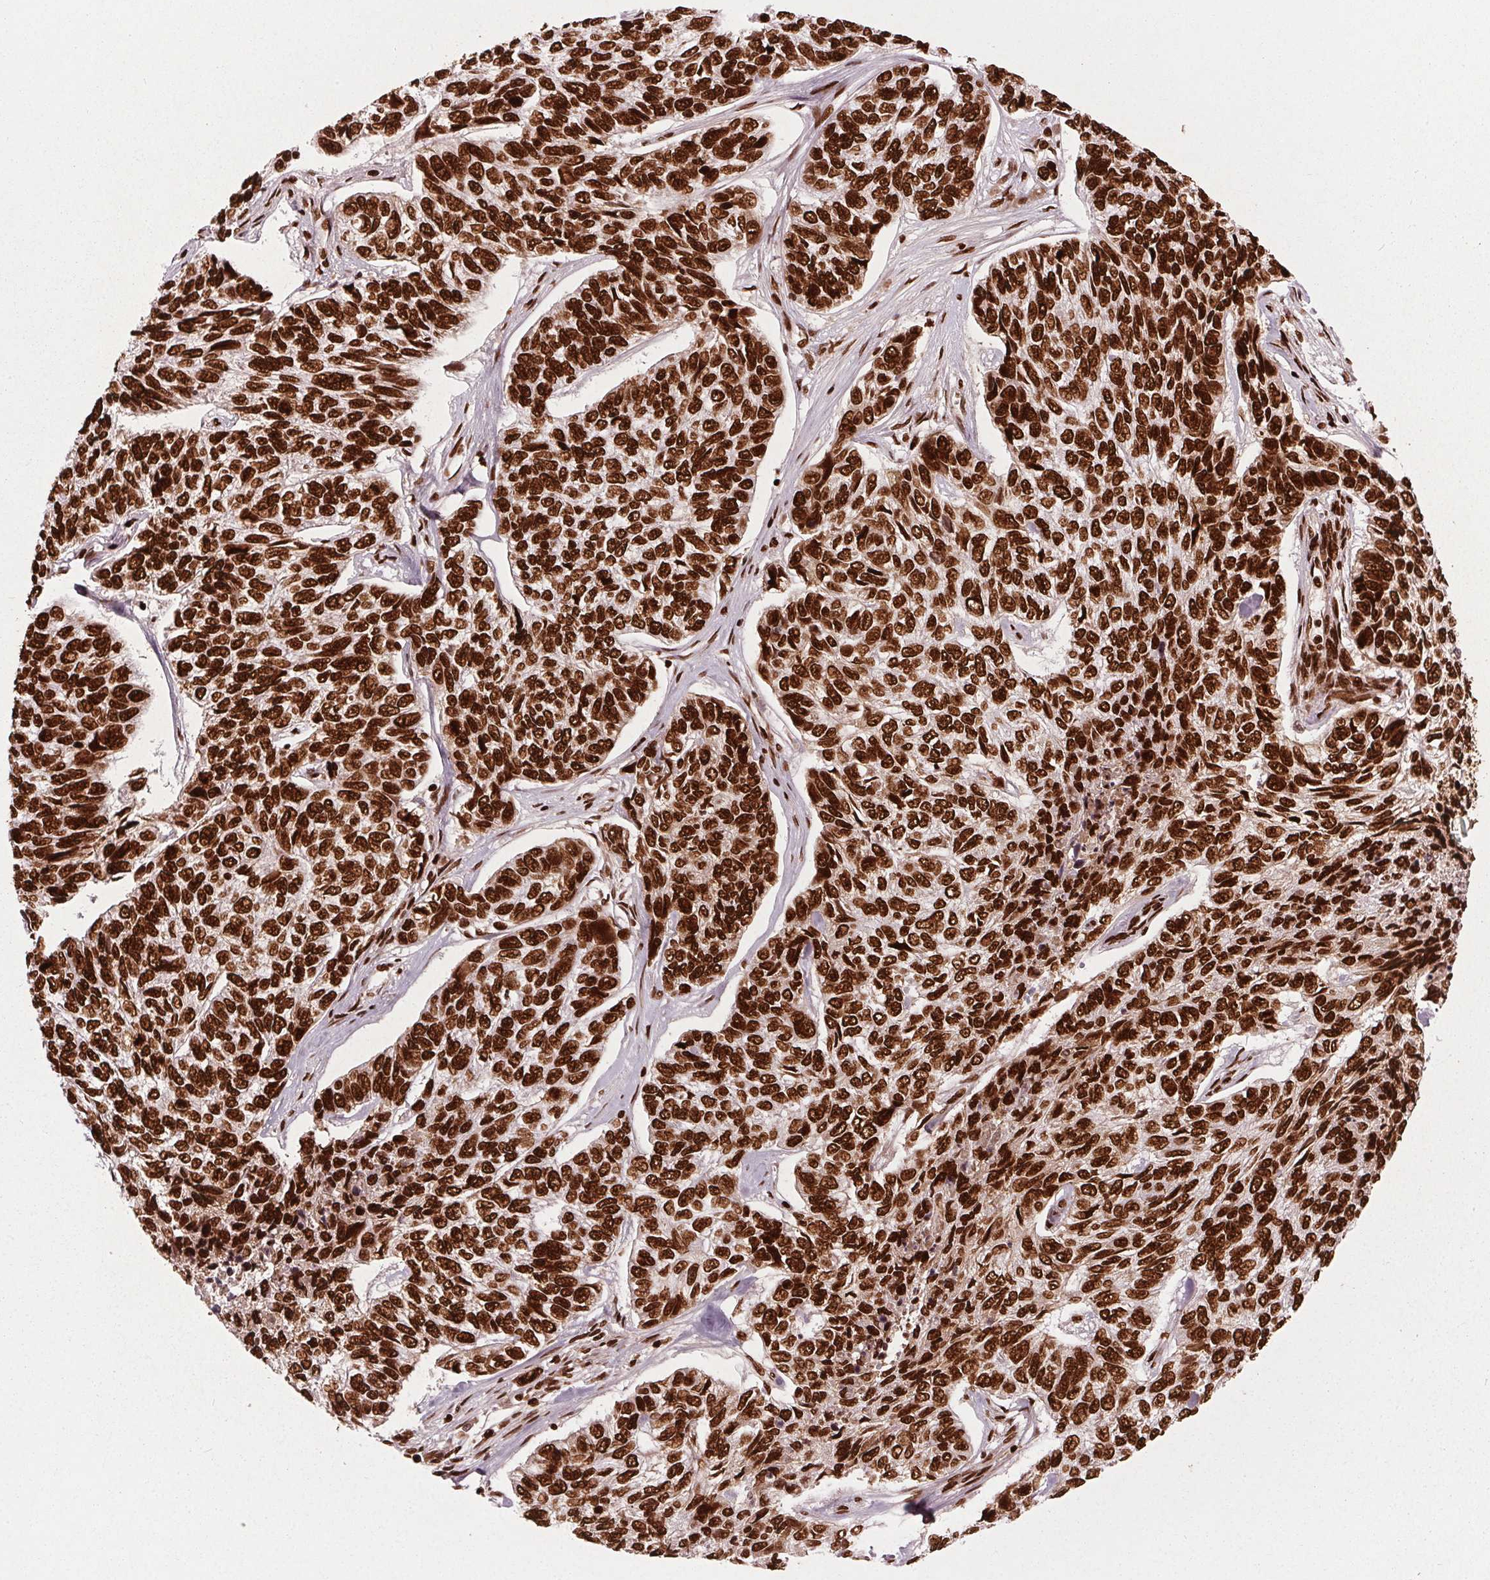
{"staining": {"intensity": "strong", "quantity": ">75%", "location": "nuclear"}, "tissue": "skin cancer", "cell_type": "Tumor cells", "image_type": "cancer", "snomed": [{"axis": "morphology", "description": "Basal cell carcinoma"}, {"axis": "topography", "description": "Skin"}], "caption": "Skin cancer (basal cell carcinoma) was stained to show a protein in brown. There is high levels of strong nuclear positivity in about >75% of tumor cells.", "gene": "BRD4", "patient": {"sex": "female", "age": 65}}